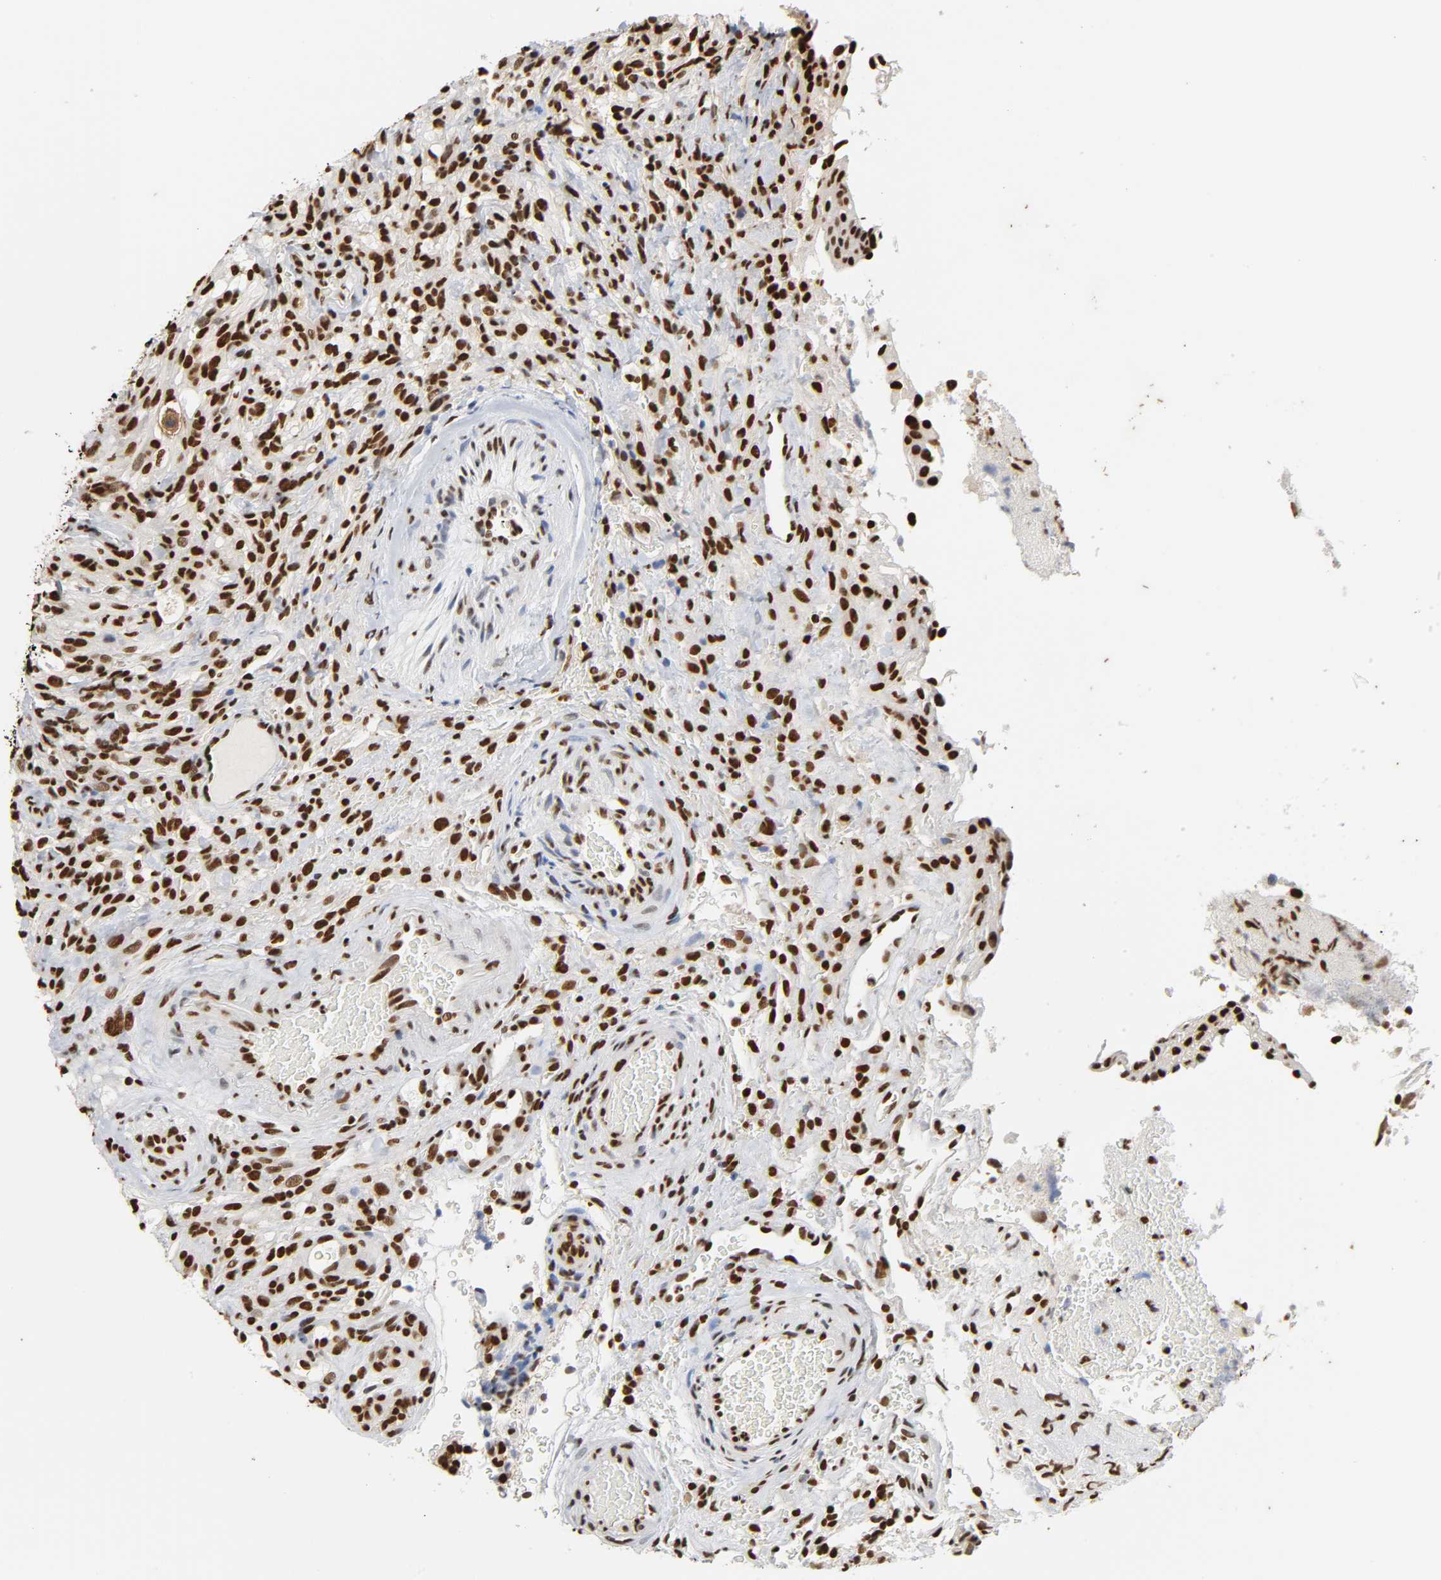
{"staining": {"intensity": "strong", "quantity": ">75%", "location": "nuclear"}, "tissue": "glioma", "cell_type": "Tumor cells", "image_type": "cancer", "snomed": [{"axis": "morphology", "description": "Normal tissue, NOS"}, {"axis": "morphology", "description": "Glioma, malignant, High grade"}, {"axis": "topography", "description": "Cerebral cortex"}], "caption": "DAB (3,3'-diaminobenzidine) immunohistochemical staining of glioma exhibits strong nuclear protein expression in approximately >75% of tumor cells.", "gene": "HNRNPC", "patient": {"sex": "male", "age": 75}}